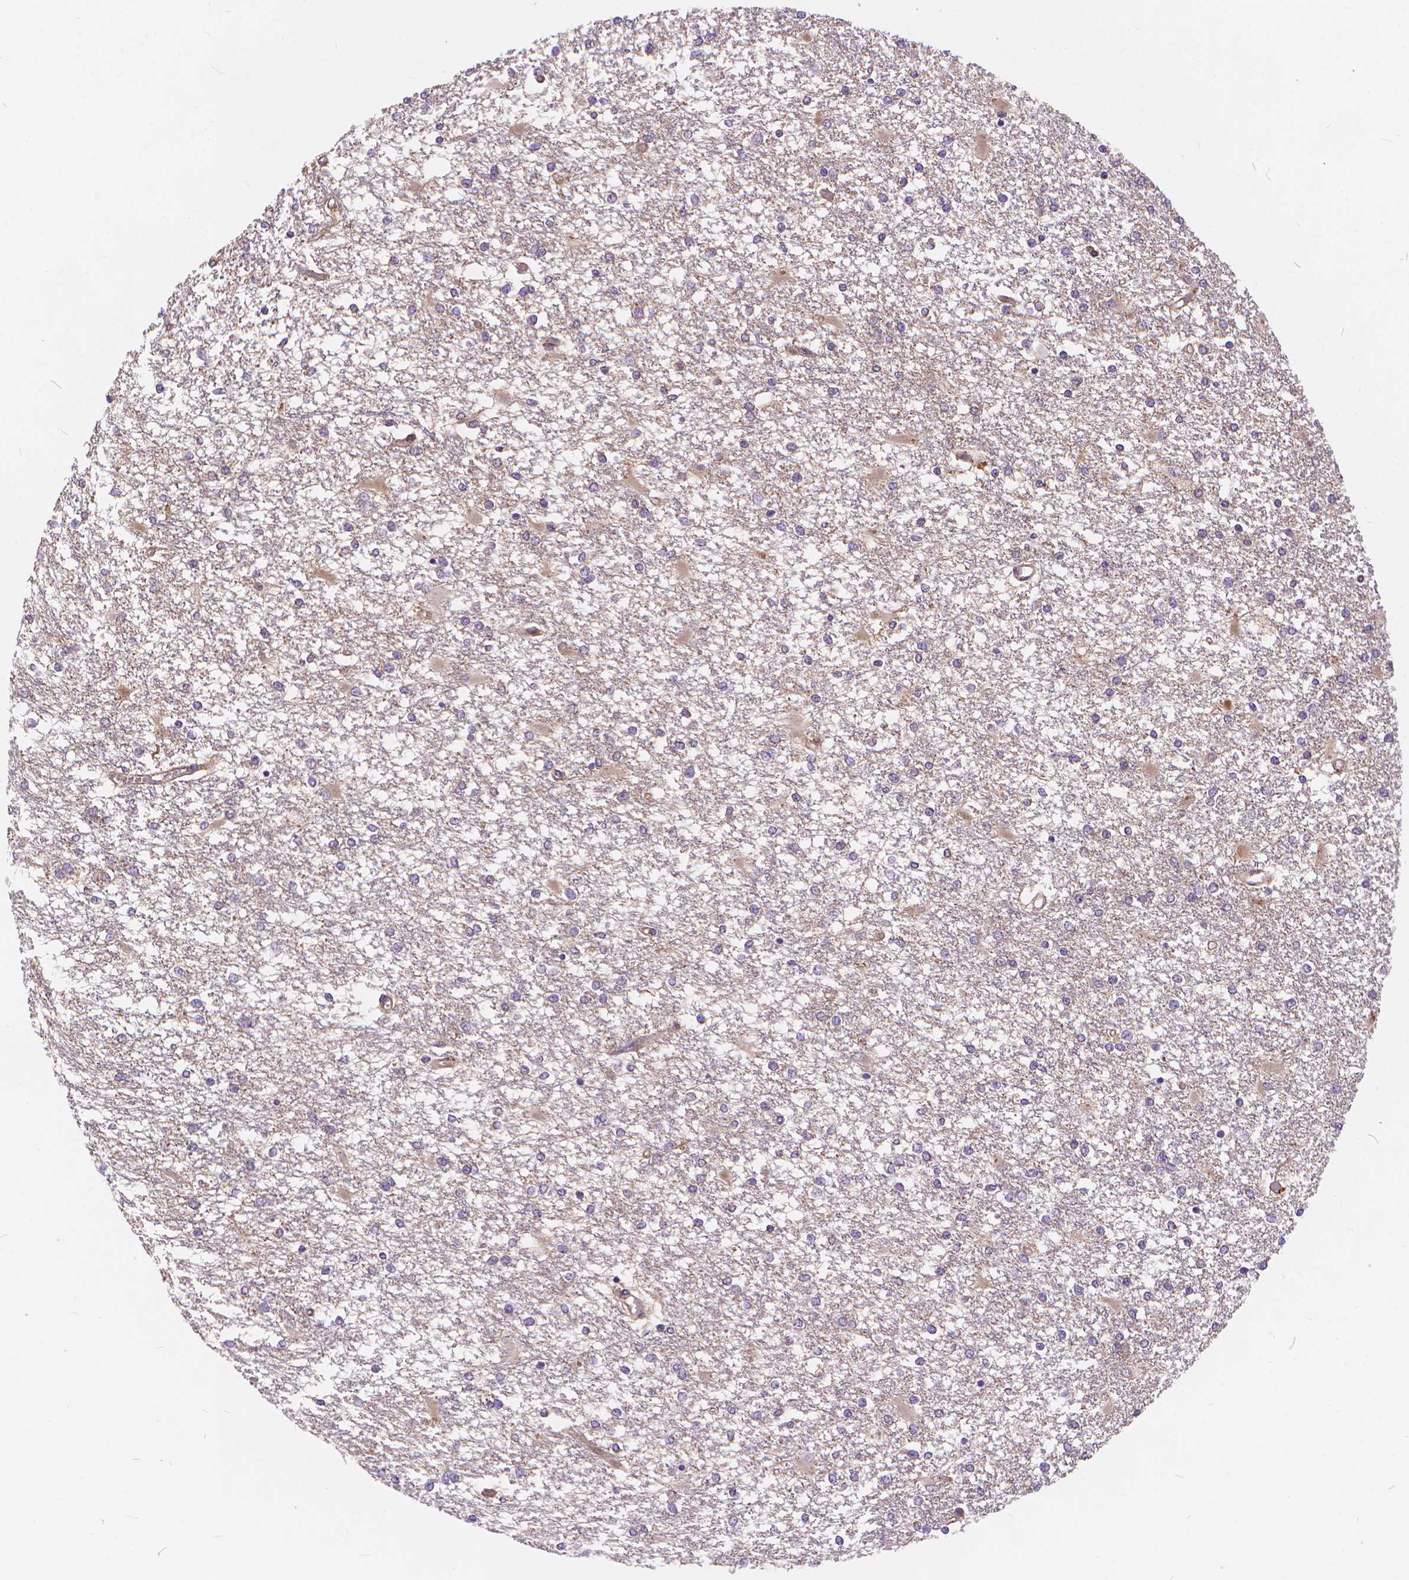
{"staining": {"intensity": "negative", "quantity": "none", "location": "none"}, "tissue": "glioma", "cell_type": "Tumor cells", "image_type": "cancer", "snomed": [{"axis": "morphology", "description": "Glioma, malignant, High grade"}, {"axis": "topography", "description": "Cerebral cortex"}], "caption": "Image shows no significant protein expression in tumor cells of glioma.", "gene": "ARAP1", "patient": {"sex": "male", "age": 79}}